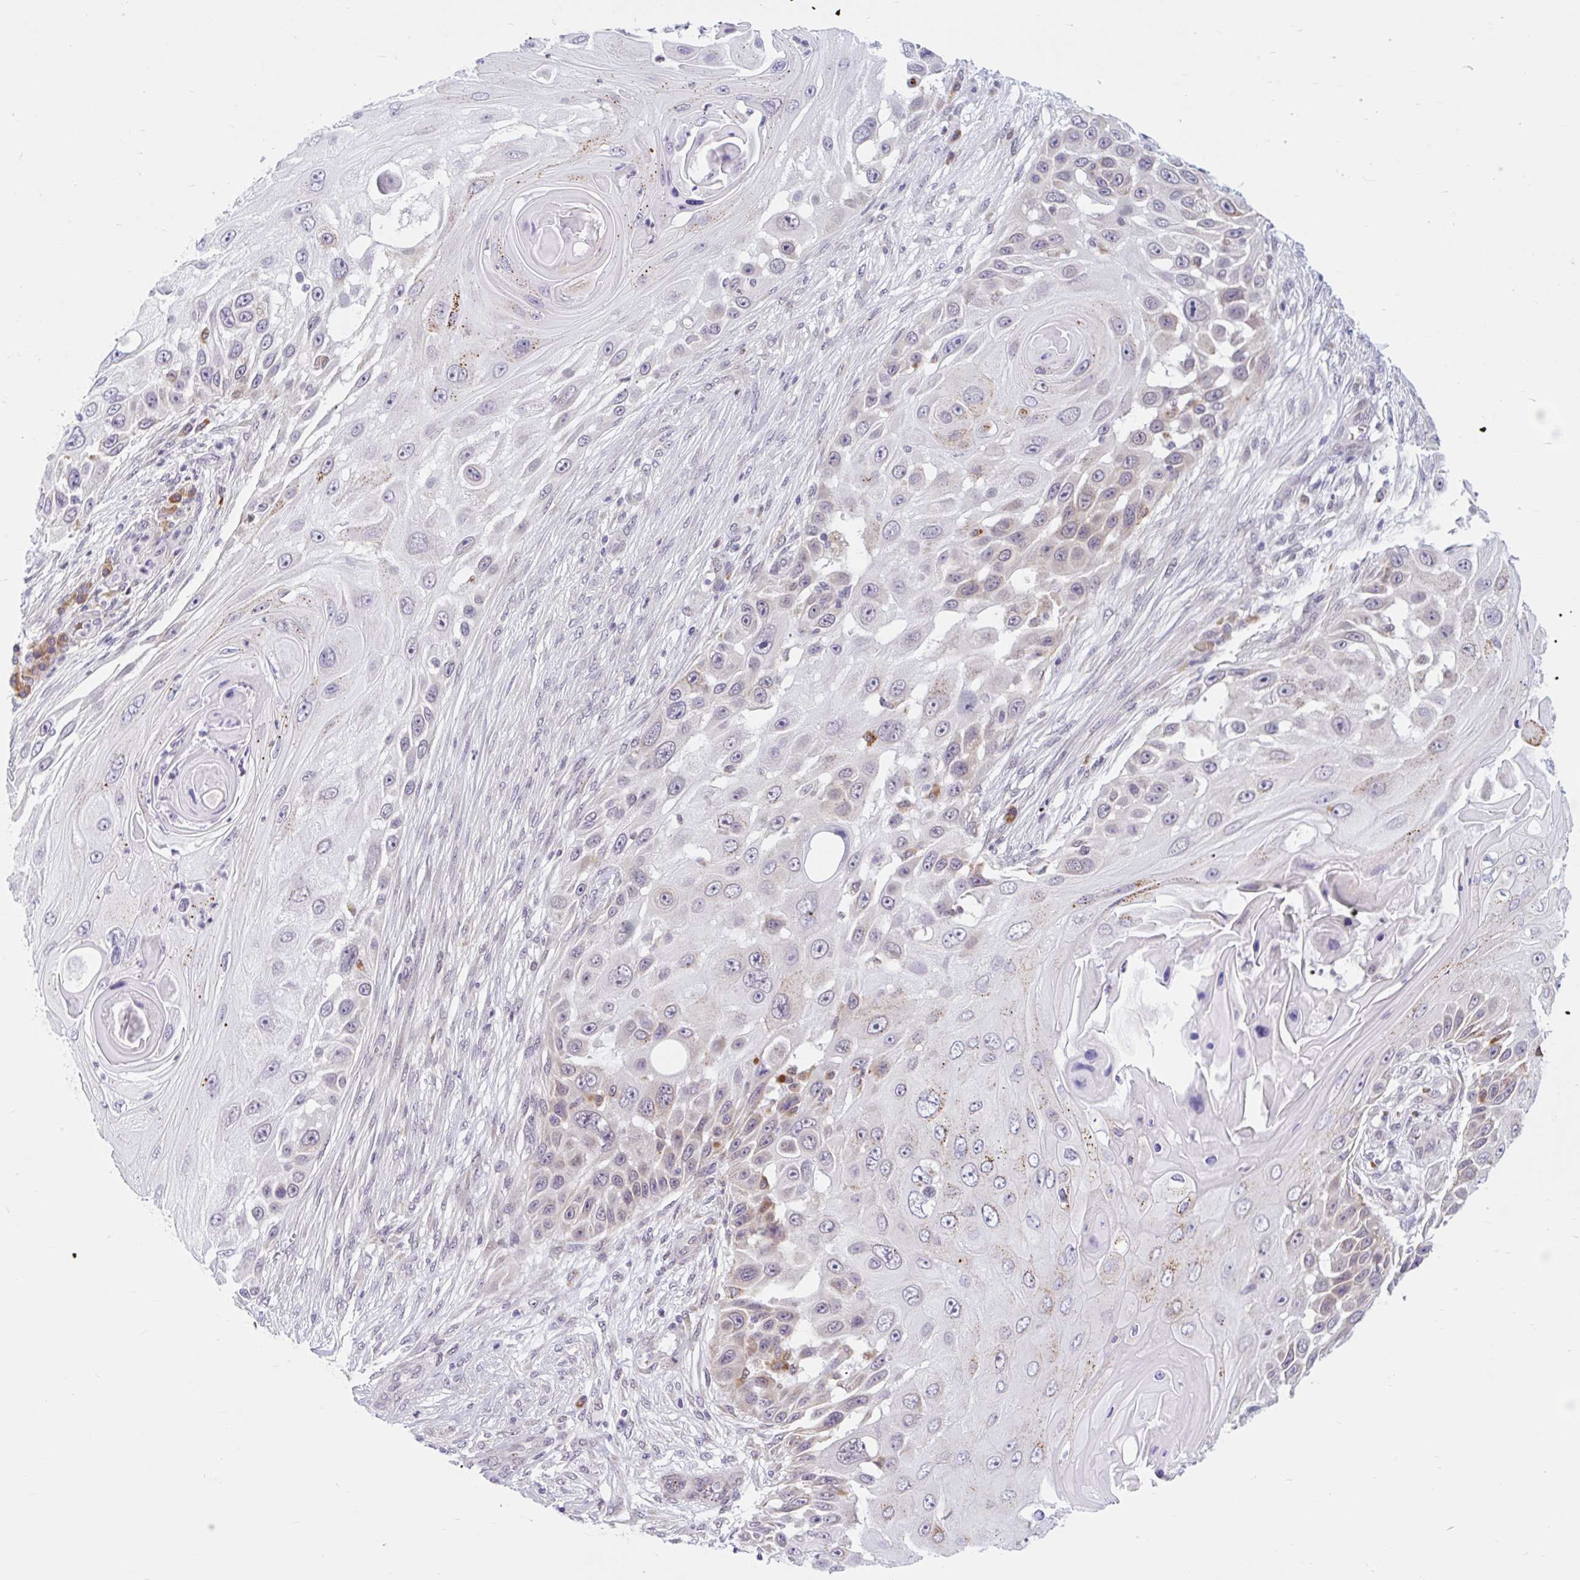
{"staining": {"intensity": "negative", "quantity": "none", "location": "none"}, "tissue": "skin cancer", "cell_type": "Tumor cells", "image_type": "cancer", "snomed": [{"axis": "morphology", "description": "Squamous cell carcinoma, NOS"}, {"axis": "topography", "description": "Skin"}], "caption": "Tumor cells are negative for brown protein staining in skin cancer (squamous cell carcinoma). (Stains: DAB (3,3'-diaminobenzidine) immunohistochemistry (IHC) with hematoxylin counter stain, Microscopy: brightfield microscopy at high magnification).", "gene": "SRSF10", "patient": {"sex": "female", "age": 44}}